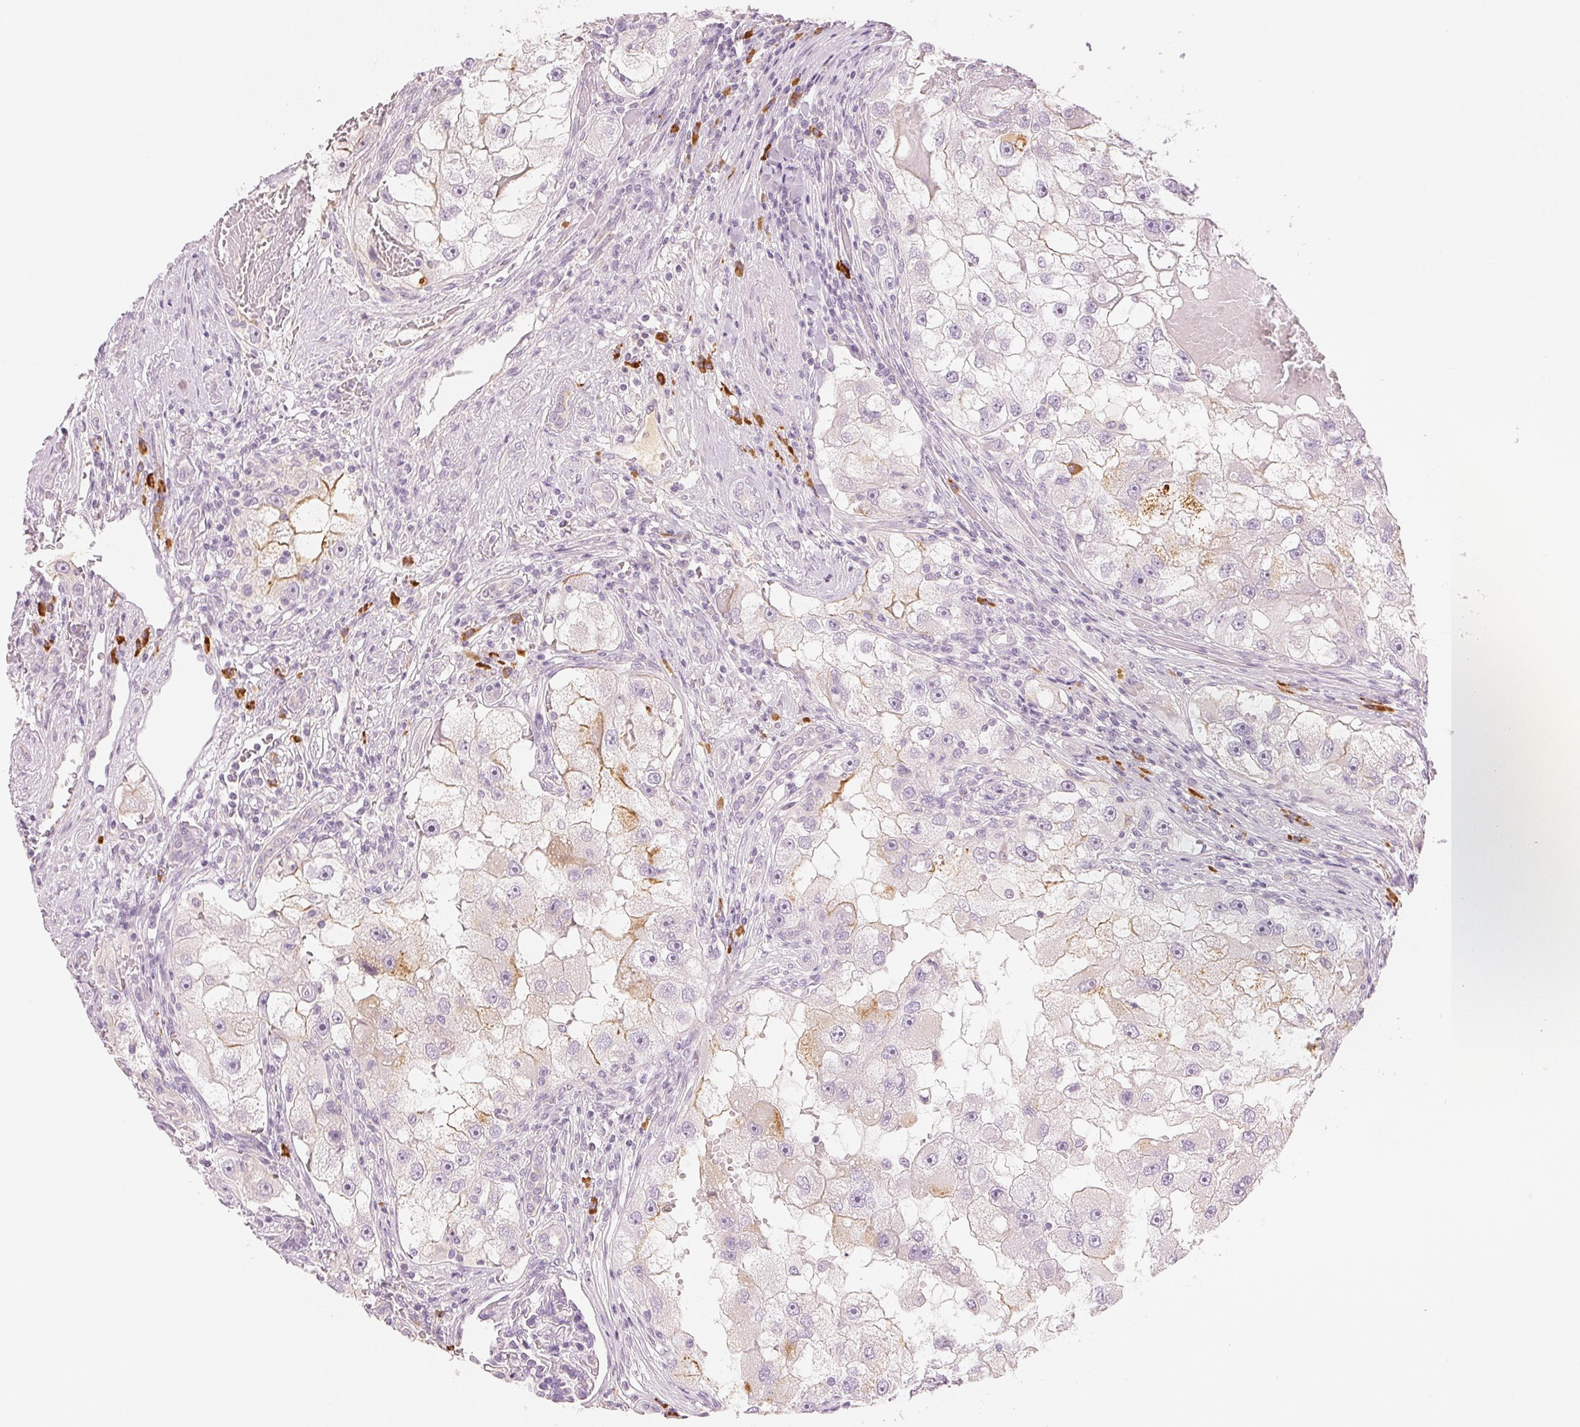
{"staining": {"intensity": "moderate", "quantity": "<25%", "location": "cytoplasmic/membranous"}, "tissue": "renal cancer", "cell_type": "Tumor cells", "image_type": "cancer", "snomed": [{"axis": "morphology", "description": "Adenocarcinoma, NOS"}, {"axis": "topography", "description": "Kidney"}], "caption": "A low amount of moderate cytoplasmic/membranous positivity is appreciated in approximately <25% of tumor cells in adenocarcinoma (renal) tissue. (DAB (3,3'-diaminobenzidine) = brown stain, brightfield microscopy at high magnification).", "gene": "RMDN2", "patient": {"sex": "male", "age": 63}}